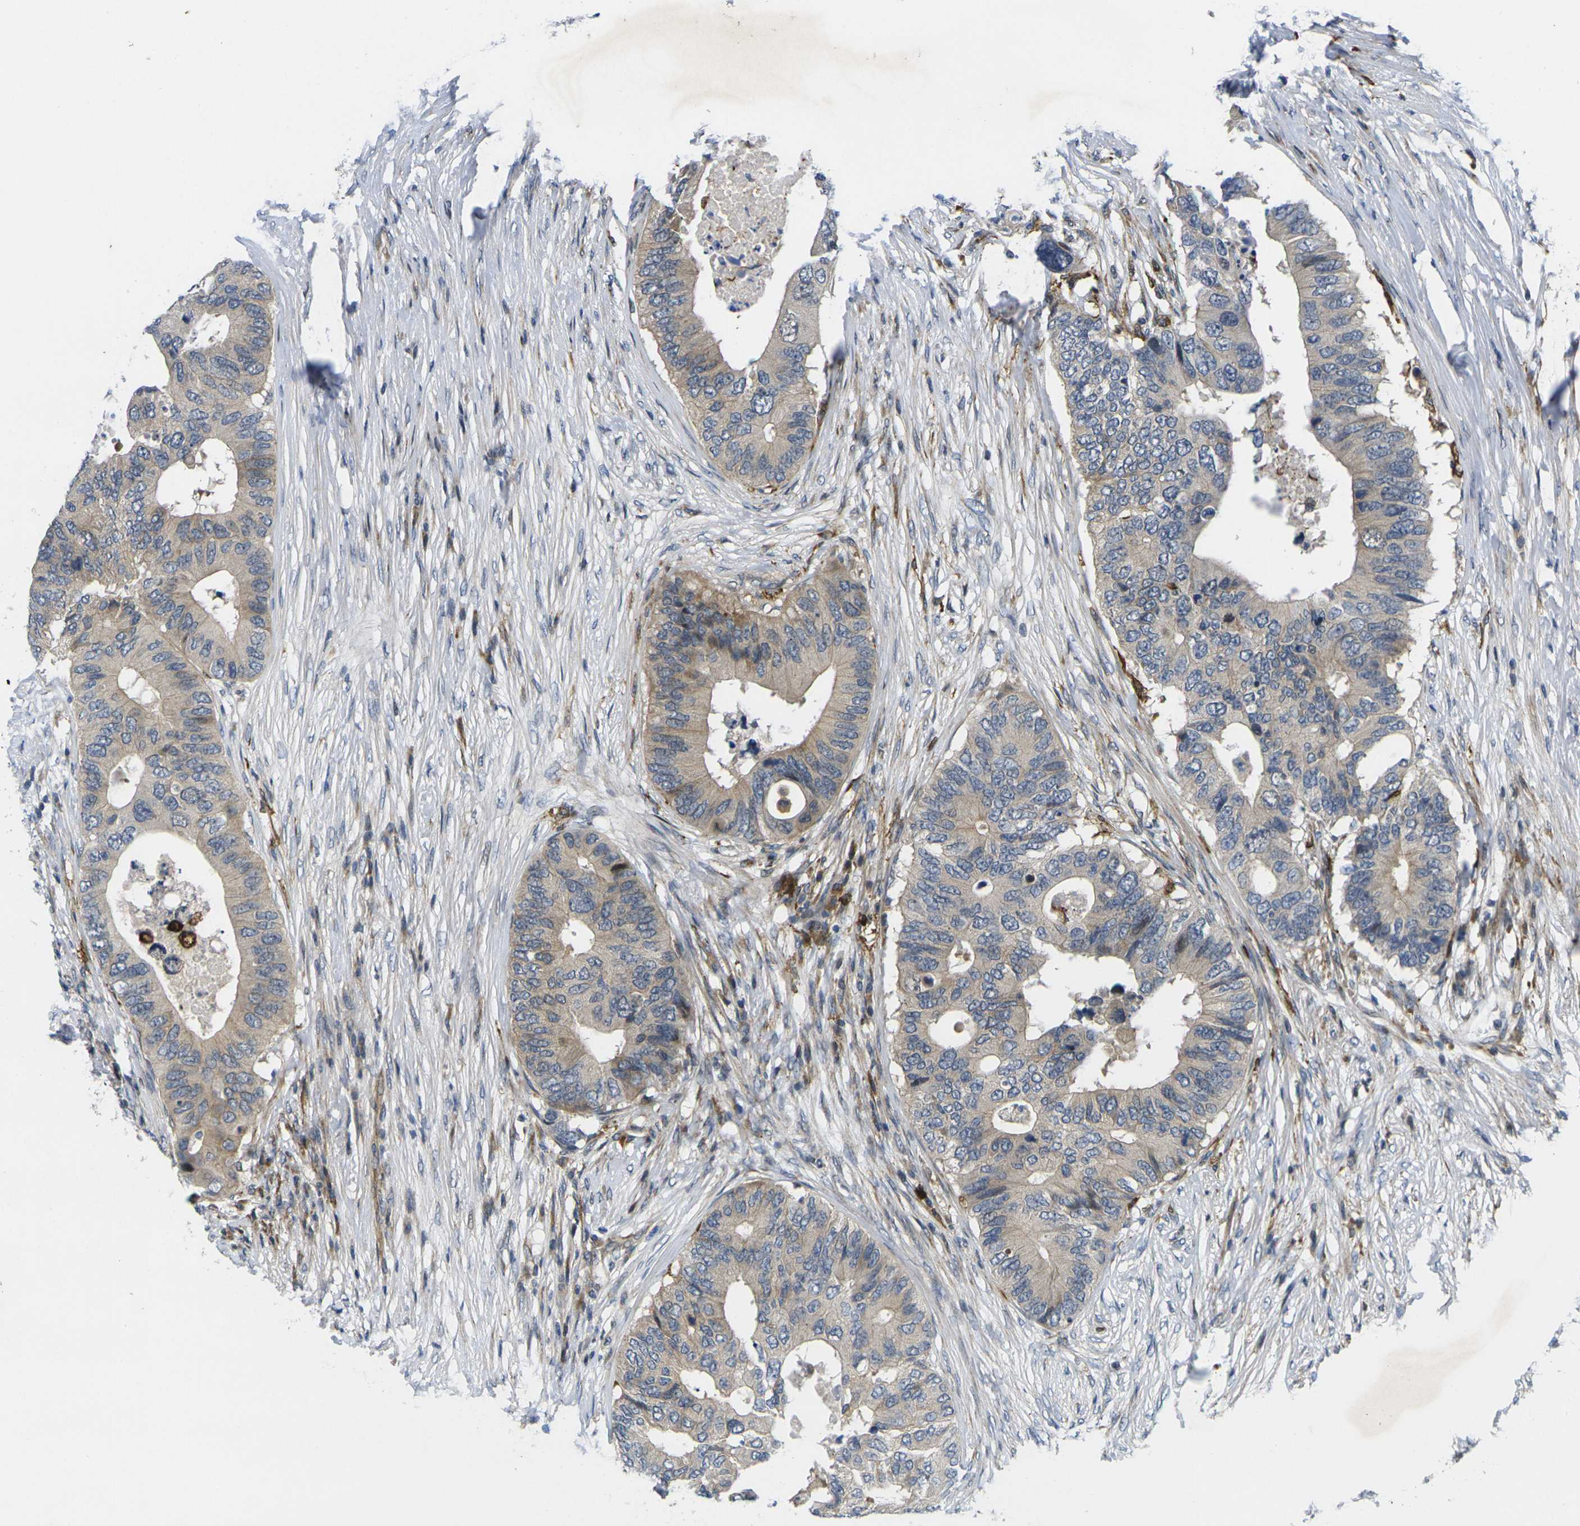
{"staining": {"intensity": "weak", "quantity": "25%-75%", "location": "cytoplasmic/membranous"}, "tissue": "colorectal cancer", "cell_type": "Tumor cells", "image_type": "cancer", "snomed": [{"axis": "morphology", "description": "Adenocarcinoma, NOS"}, {"axis": "topography", "description": "Colon"}], "caption": "Protein positivity by immunohistochemistry exhibits weak cytoplasmic/membranous expression in about 25%-75% of tumor cells in colorectal cancer (adenocarcinoma).", "gene": "ROBO2", "patient": {"sex": "male", "age": 71}}